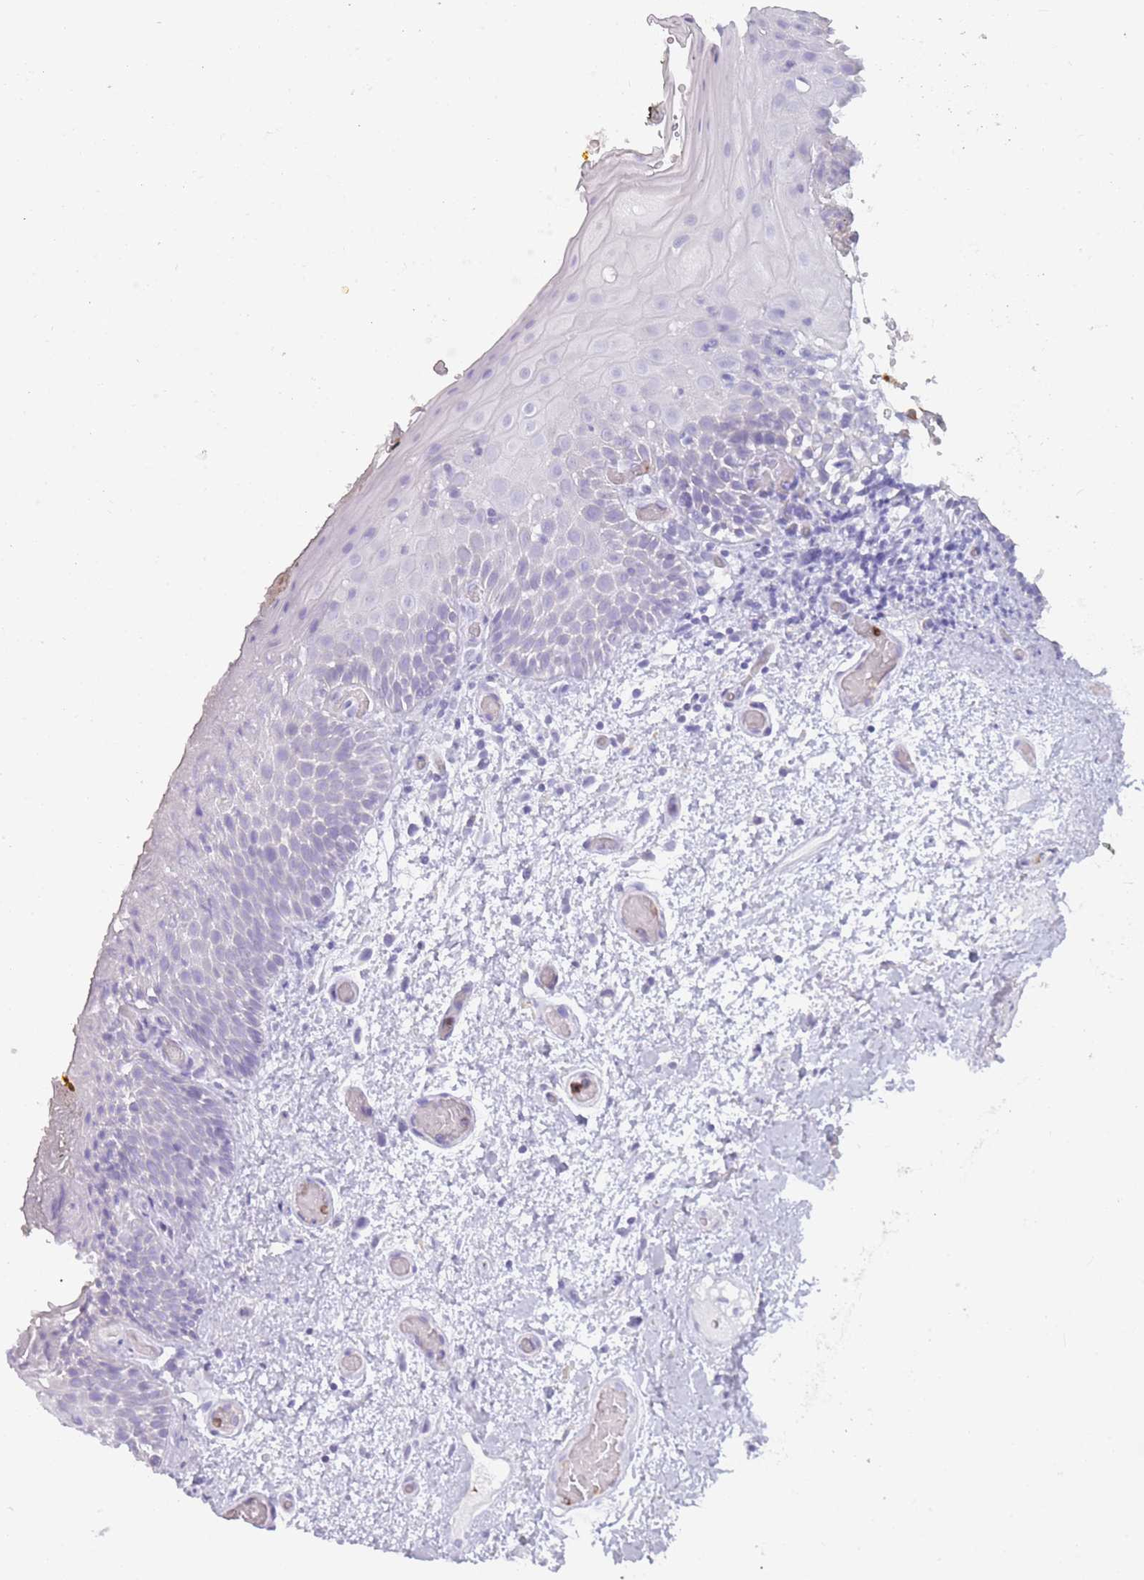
{"staining": {"intensity": "negative", "quantity": "none", "location": "none"}, "tissue": "oral mucosa", "cell_type": "Squamous epithelial cells", "image_type": "normal", "snomed": [{"axis": "morphology", "description": "Normal tissue, NOS"}, {"axis": "morphology", "description": "Squamous cell carcinoma, NOS"}, {"axis": "topography", "description": "Oral tissue"}, {"axis": "topography", "description": "Tounge, NOS"}, {"axis": "topography", "description": "Head-Neck"}], "caption": "The immunohistochemistry (IHC) photomicrograph has no significant staining in squamous epithelial cells of oral mucosa.", "gene": "CR1L", "patient": {"sex": "male", "age": 76}}